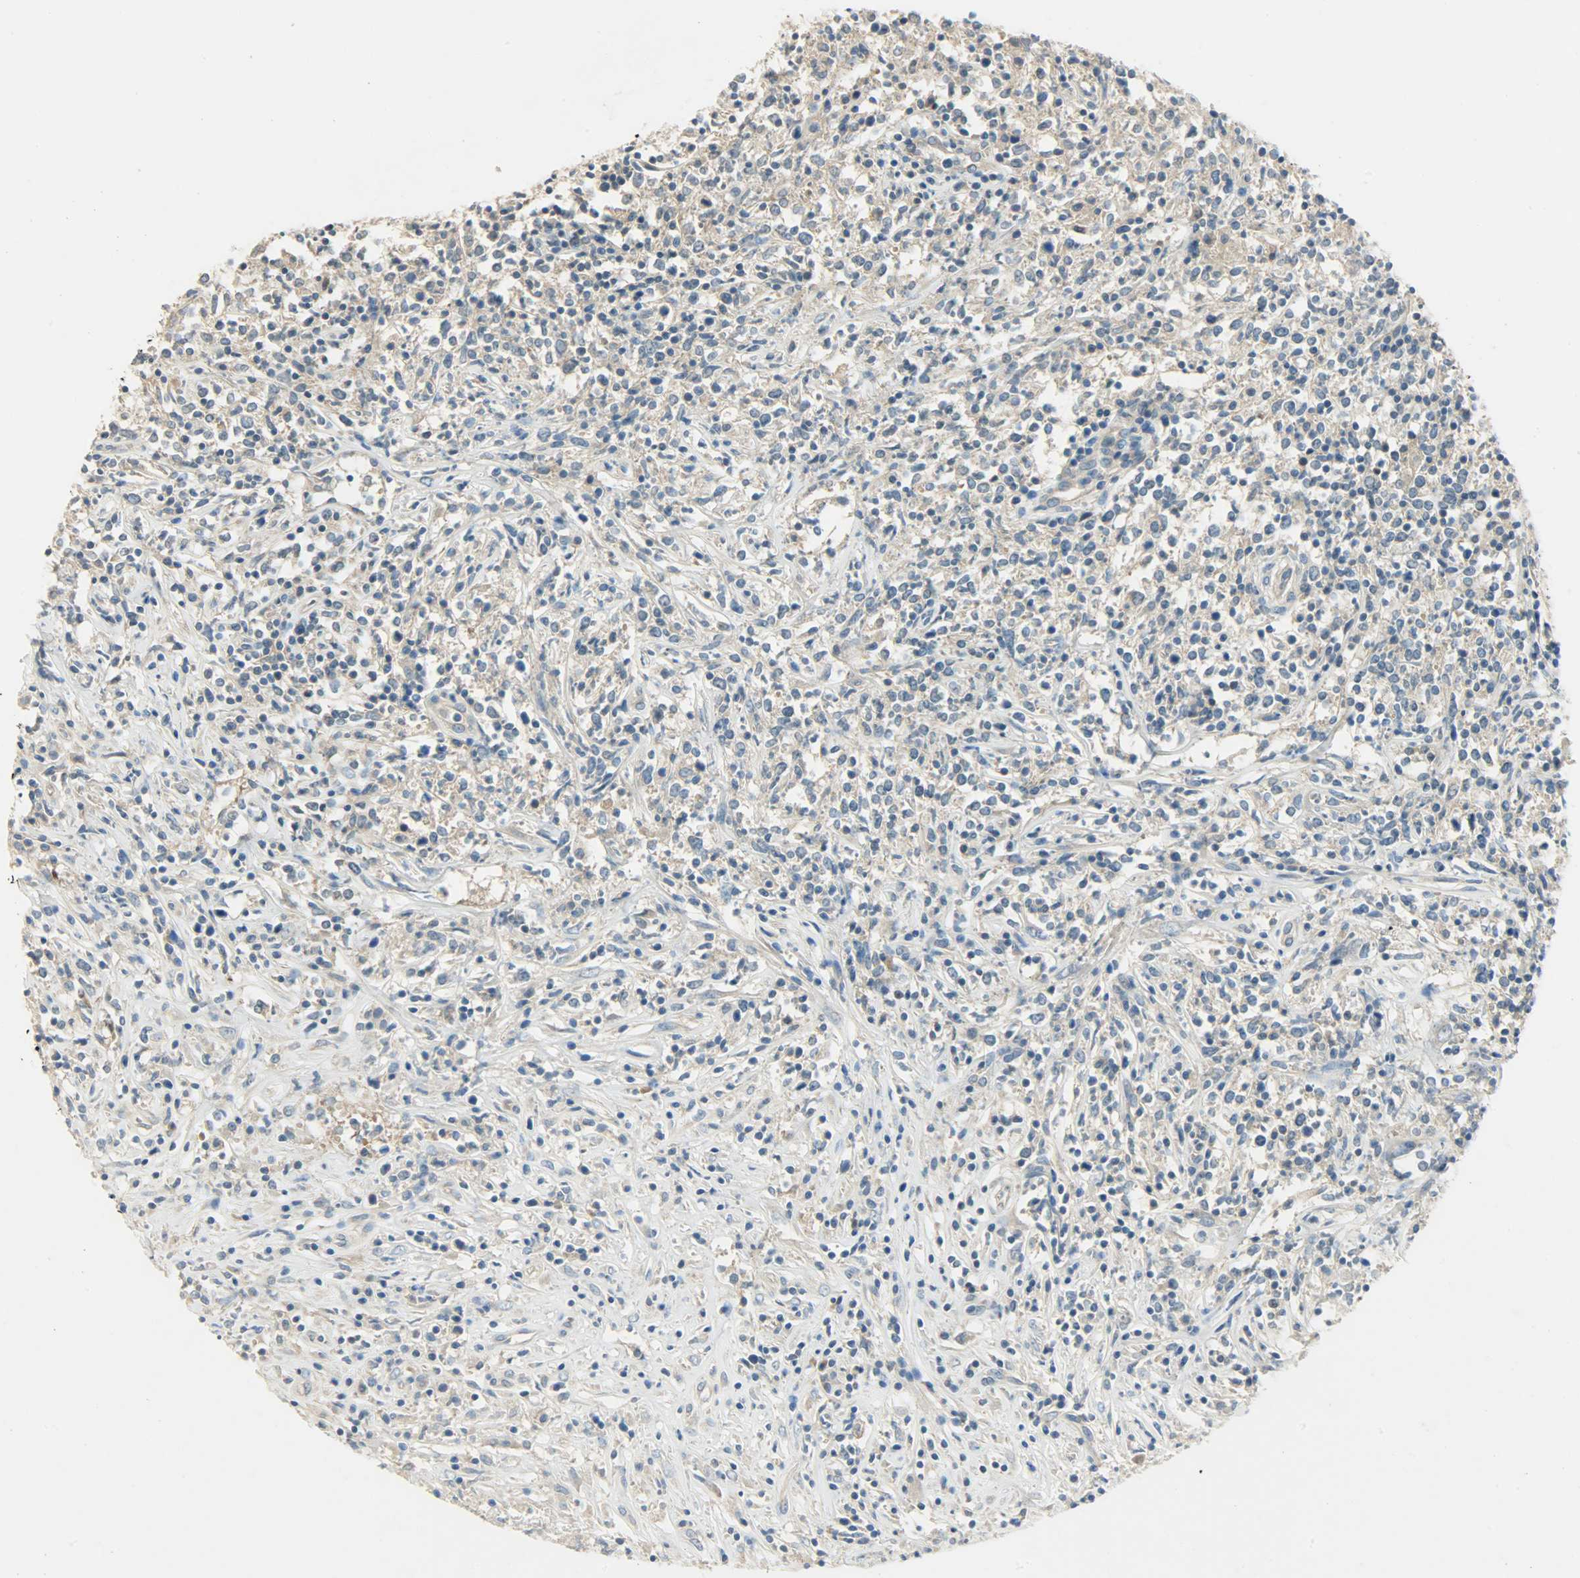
{"staining": {"intensity": "moderate", "quantity": ">75%", "location": "cytoplasmic/membranous"}, "tissue": "lymphoma", "cell_type": "Tumor cells", "image_type": "cancer", "snomed": [{"axis": "morphology", "description": "Malignant lymphoma, non-Hodgkin's type, High grade"}, {"axis": "topography", "description": "Lymph node"}], "caption": "Protein staining demonstrates moderate cytoplasmic/membranous expression in approximately >75% of tumor cells in malignant lymphoma, non-Hodgkin's type (high-grade). (Brightfield microscopy of DAB IHC at high magnification).", "gene": "DSG2", "patient": {"sex": "female", "age": 84}}